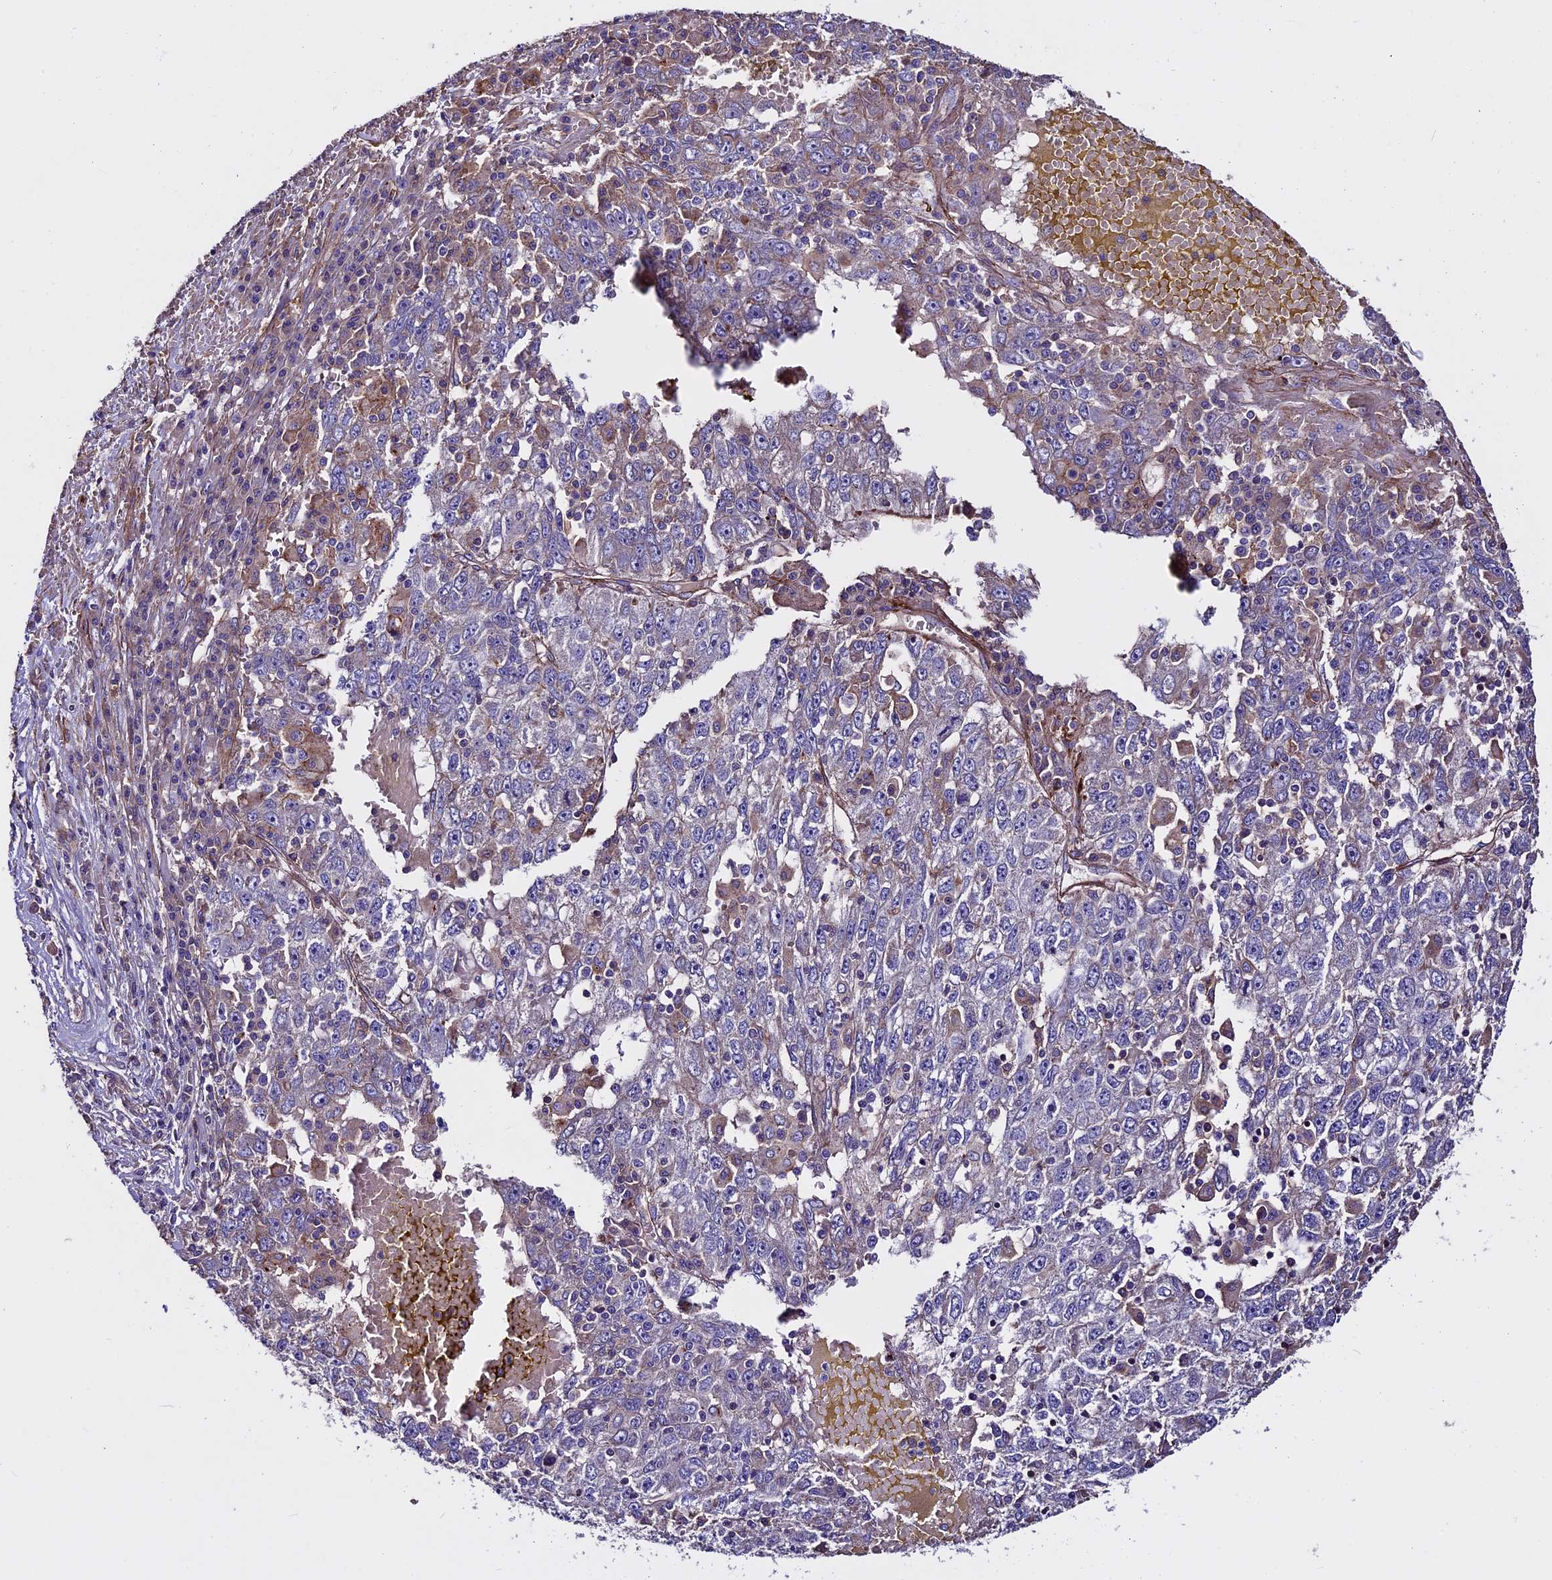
{"staining": {"intensity": "weak", "quantity": "<25%", "location": "cytoplasmic/membranous"}, "tissue": "liver cancer", "cell_type": "Tumor cells", "image_type": "cancer", "snomed": [{"axis": "morphology", "description": "Carcinoma, Hepatocellular, NOS"}, {"axis": "topography", "description": "Liver"}], "caption": "IHC of human hepatocellular carcinoma (liver) displays no expression in tumor cells.", "gene": "EVA1B", "patient": {"sex": "male", "age": 49}}